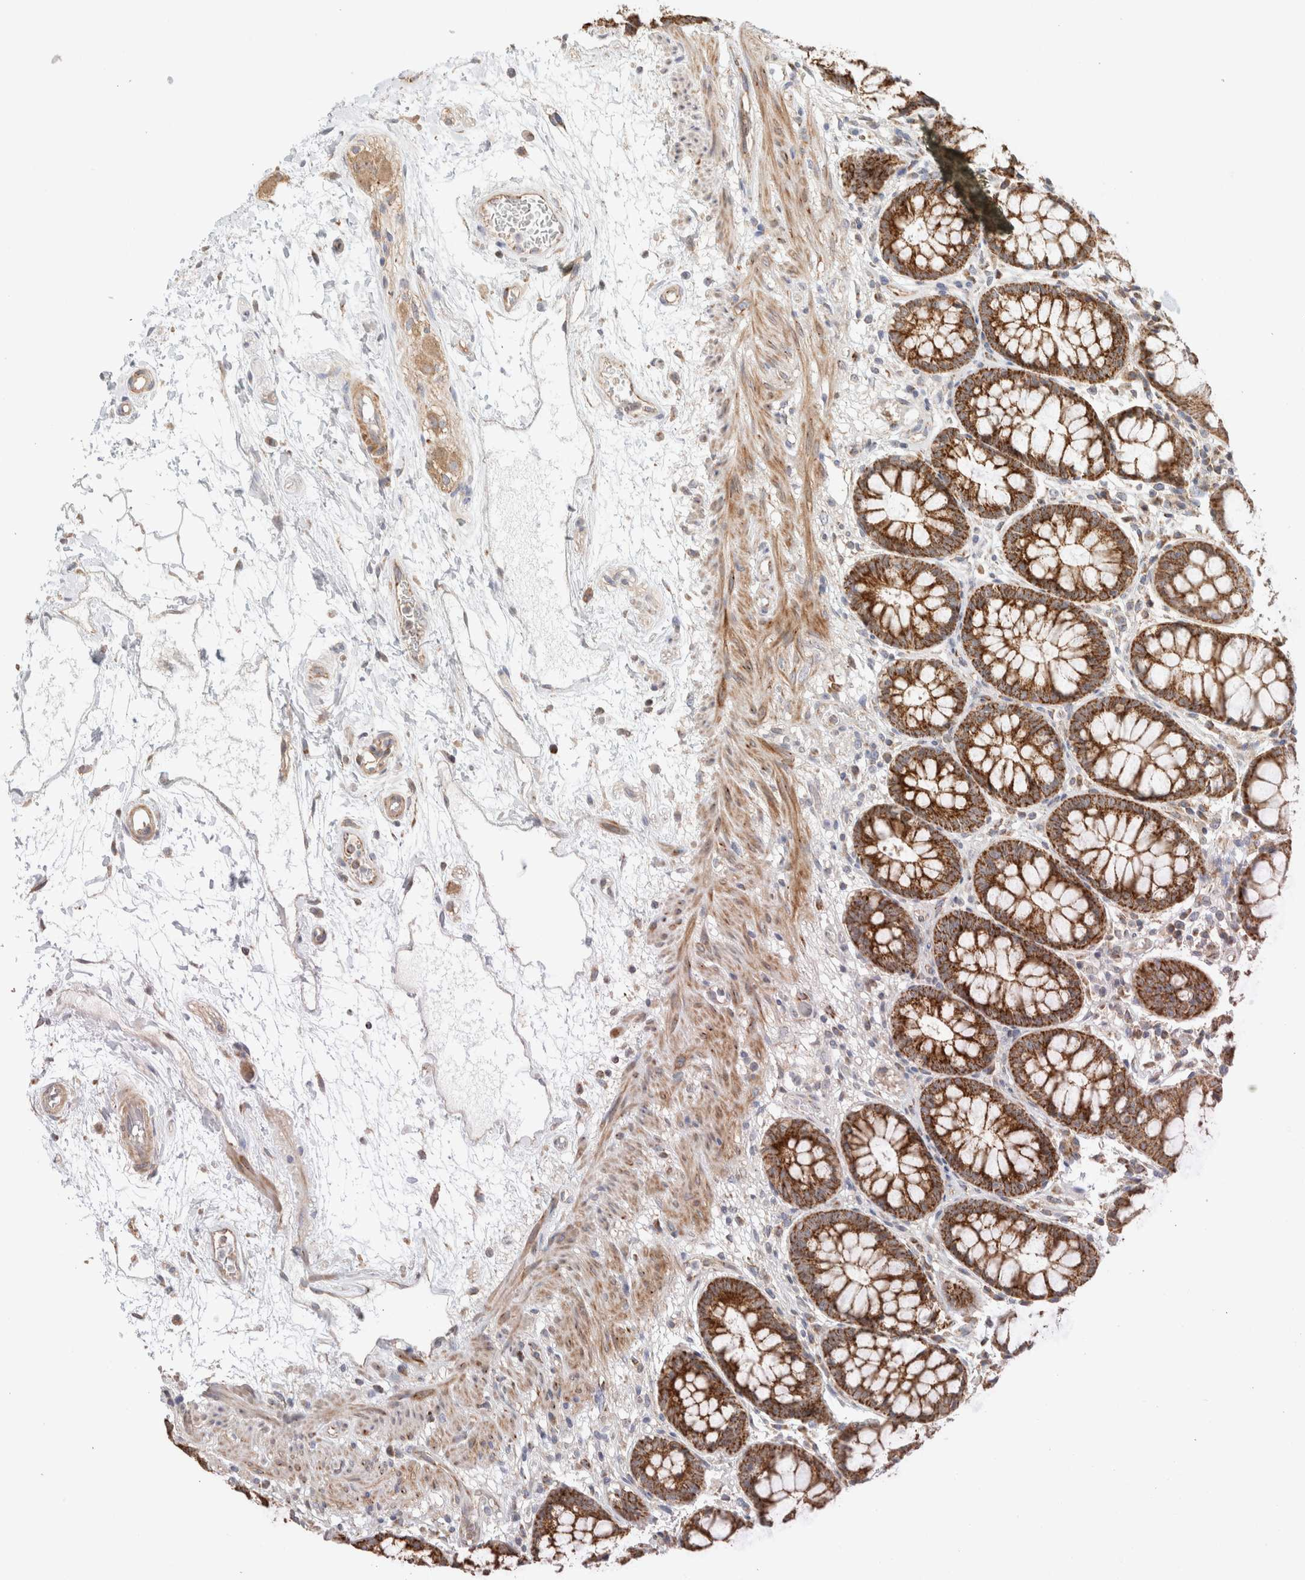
{"staining": {"intensity": "strong", "quantity": ">75%", "location": "cytoplasmic/membranous"}, "tissue": "rectum", "cell_type": "Glandular cells", "image_type": "normal", "snomed": [{"axis": "morphology", "description": "Normal tissue, NOS"}, {"axis": "topography", "description": "Rectum"}], "caption": "Immunohistochemistry of normal human rectum displays high levels of strong cytoplasmic/membranous positivity in approximately >75% of glandular cells.", "gene": "MRM3", "patient": {"sex": "male", "age": 64}}